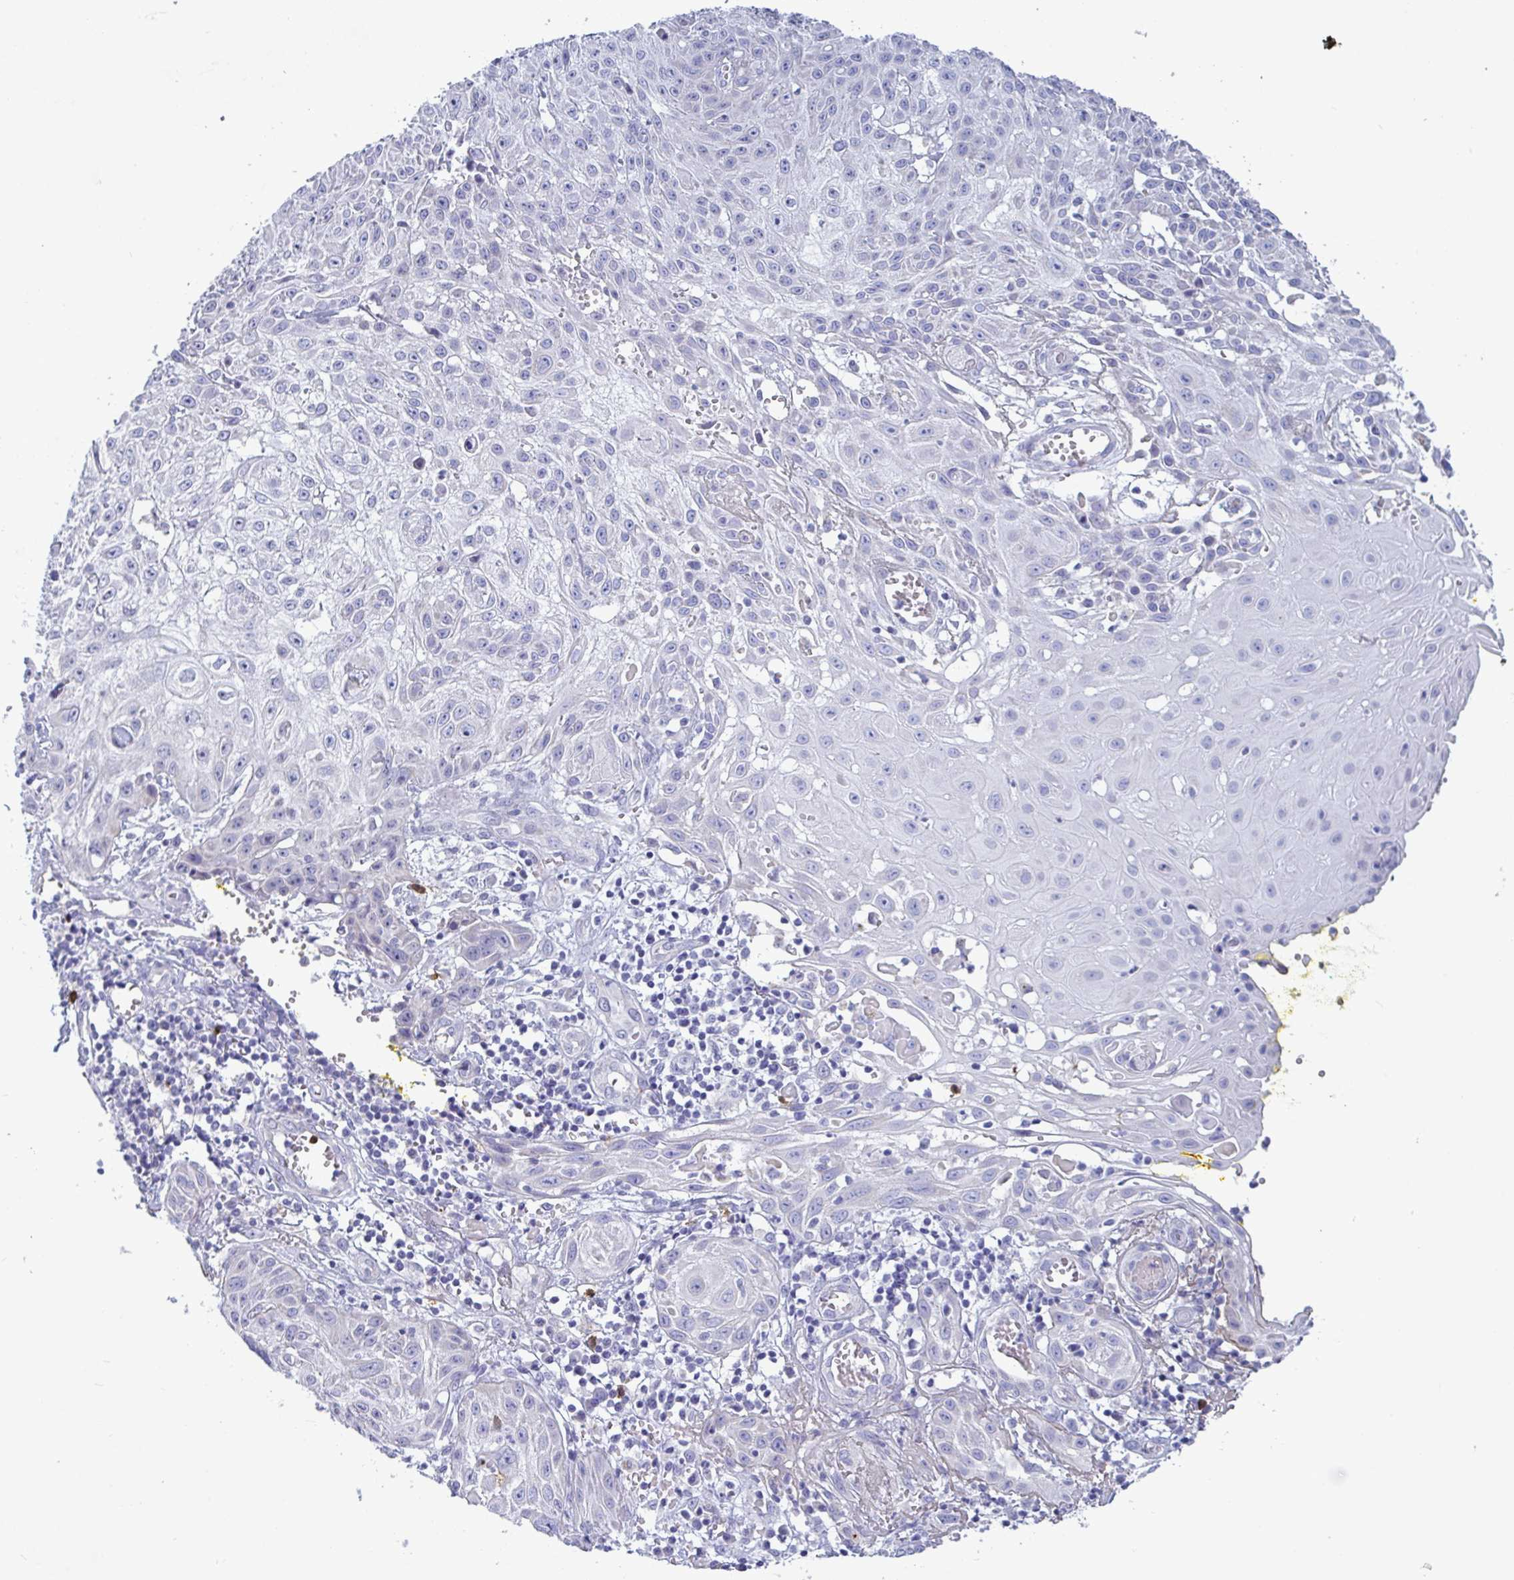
{"staining": {"intensity": "negative", "quantity": "none", "location": "none"}, "tissue": "skin cancer", "cell_type": "Tumor cells", "image_type": "cancer", "snomed": [{"axis": "morphology", "description": "Squamous cell carcinoma, NOS"}, {"axis": "topography", "description": "Skin"}, {"axis": "topography", "description": "Vulva"}], "caption": "This is an immunohistochemistry (IHC) photomicrograph of skin cancer (squamous cell carcinoma). There is no staining in tumor cells.", "gene": "TAS2R38", "patient": {"sex": "female", "age": 71}}